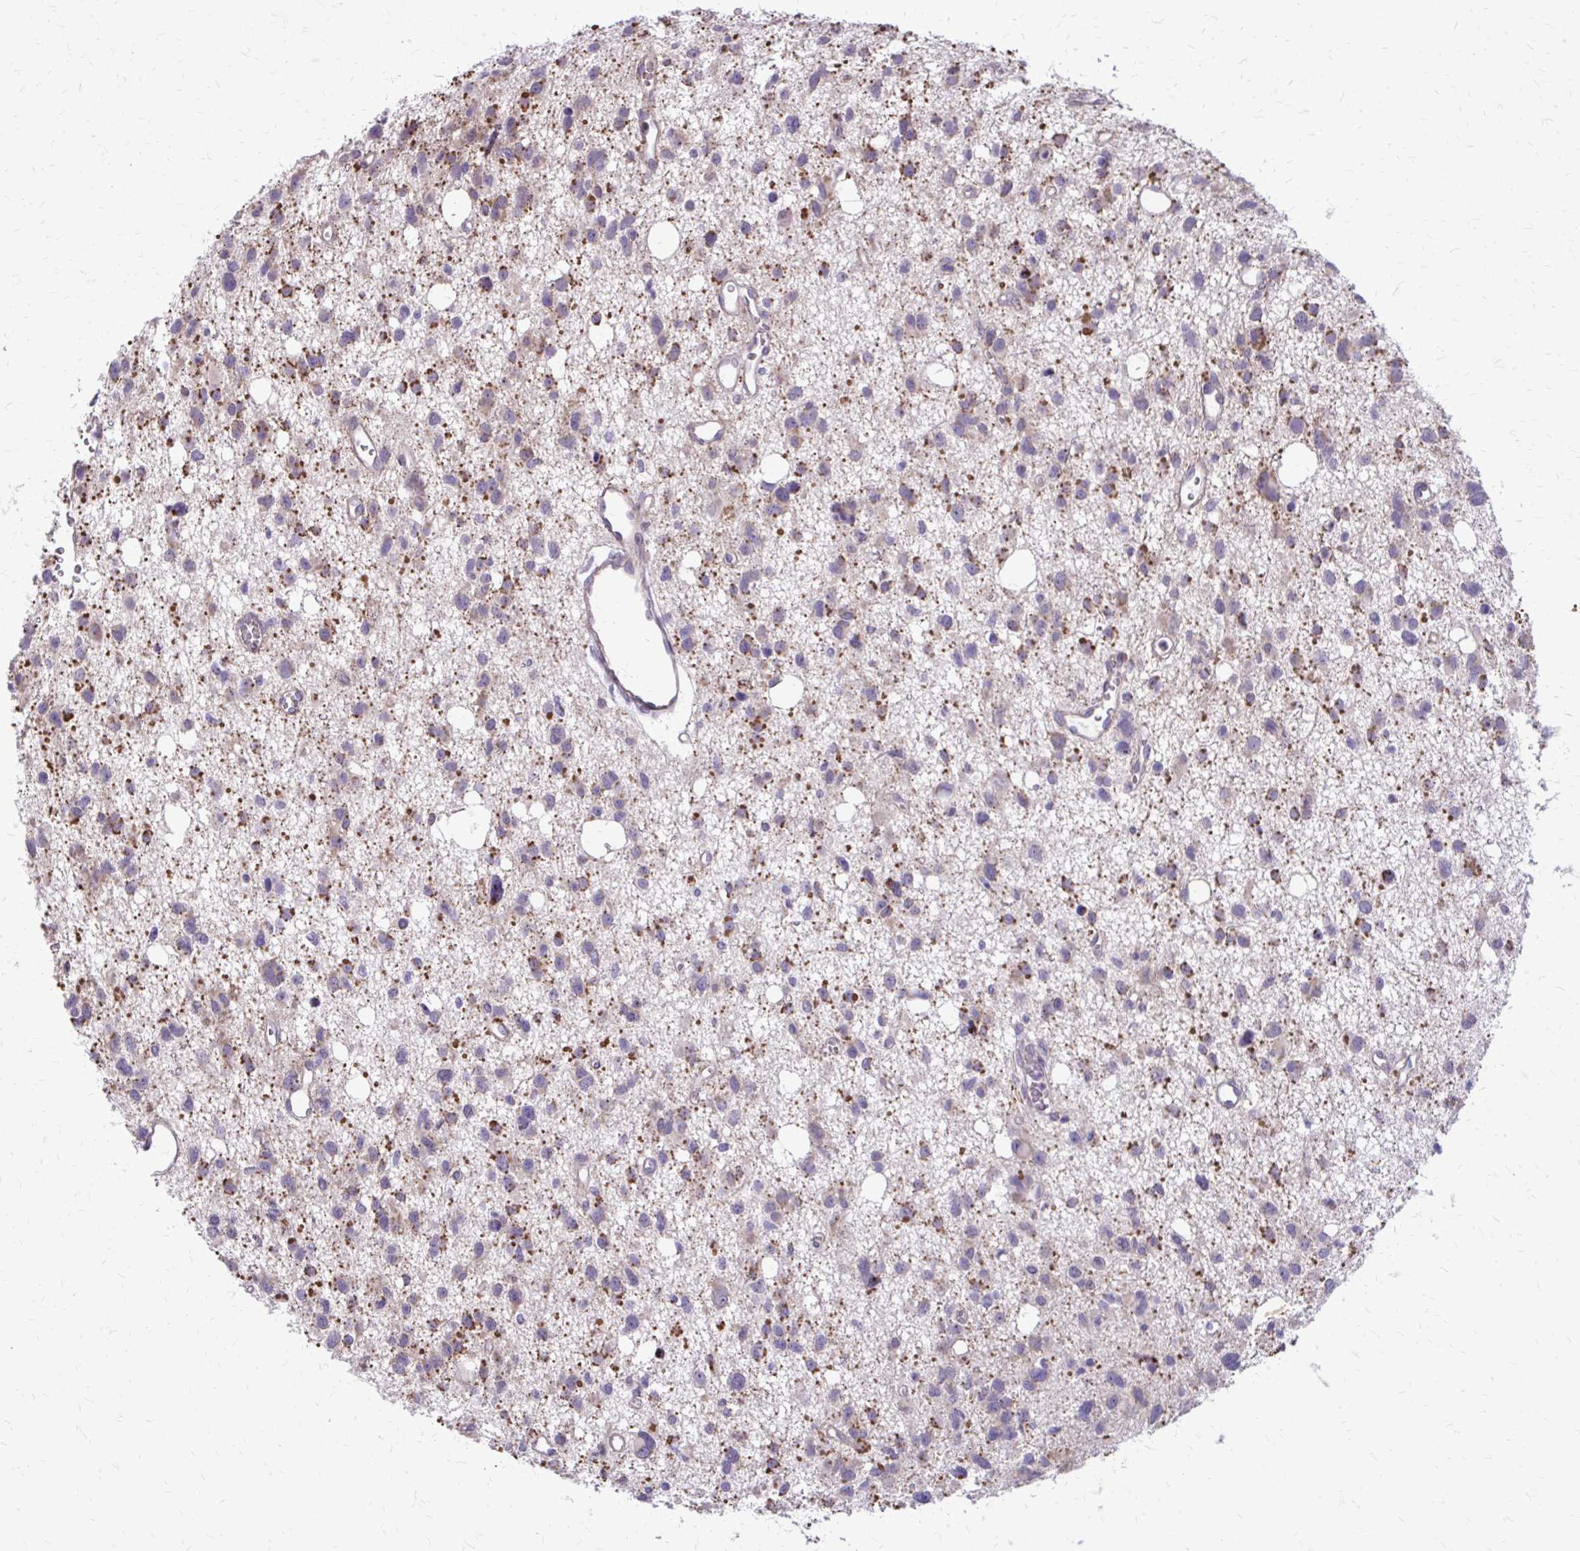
{"staining": {"intensity": "moderate", "quantity": "<25%", "location": "cytoplasmic/membranous"}, "tissue": "glioma", "cell_type": "Tumor cells", "image_type": "cancer", "snomed": [{"axis": "morphology", "description": "Glioma, malignant, High grade"}, {"axis": "topography", "description": "Brain"}], "caption": "Approximately <25% of tumor cells in malignant glioma (high-grade) display moderate cytoplasmic/membranous protein staining as visualized by brown immunohistochemical staining.", "gene": "FUNDC2", "patient": {"sex": "male", "age": 23}}